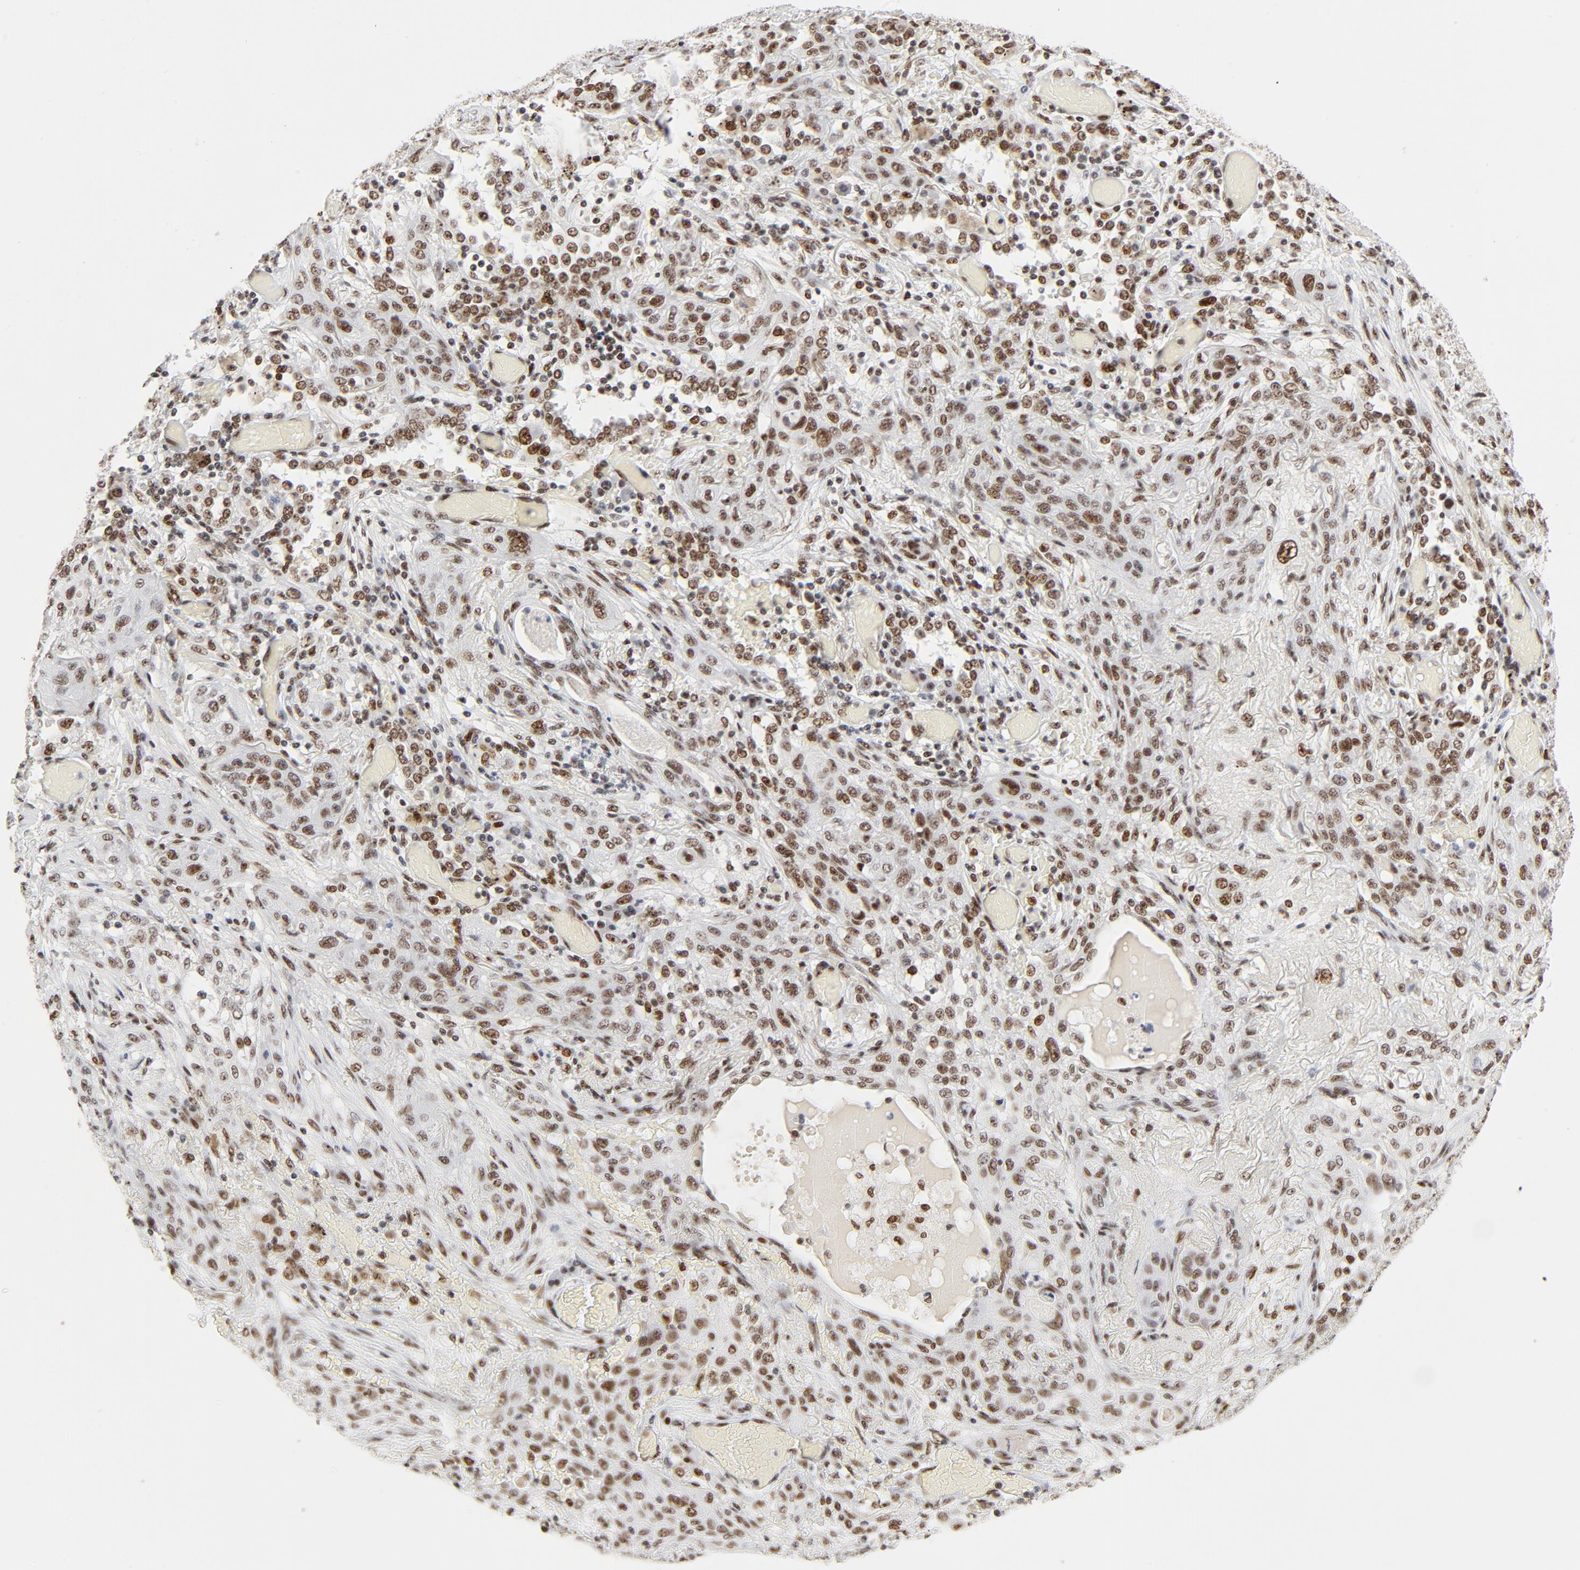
{"staining": {"intensity": "moderate", "quantity": ">75%", "location": "nuclear"}, "tissue": "lung cancer", "cell_type": "Tumor cells", "image_type": "cancer", "snomed": [{"axis": "morphology", "description": "Squamous cell carcinoma, NOS"}, {"axis": "topography", "description": "Lung"}], "caption": "Lung squamous cell carcinoma stained for a protein shows moderate nuclear positivity in tumor cells.", "gene": "GTF2H1", "patient": {"sex": "female", "age": 47}}